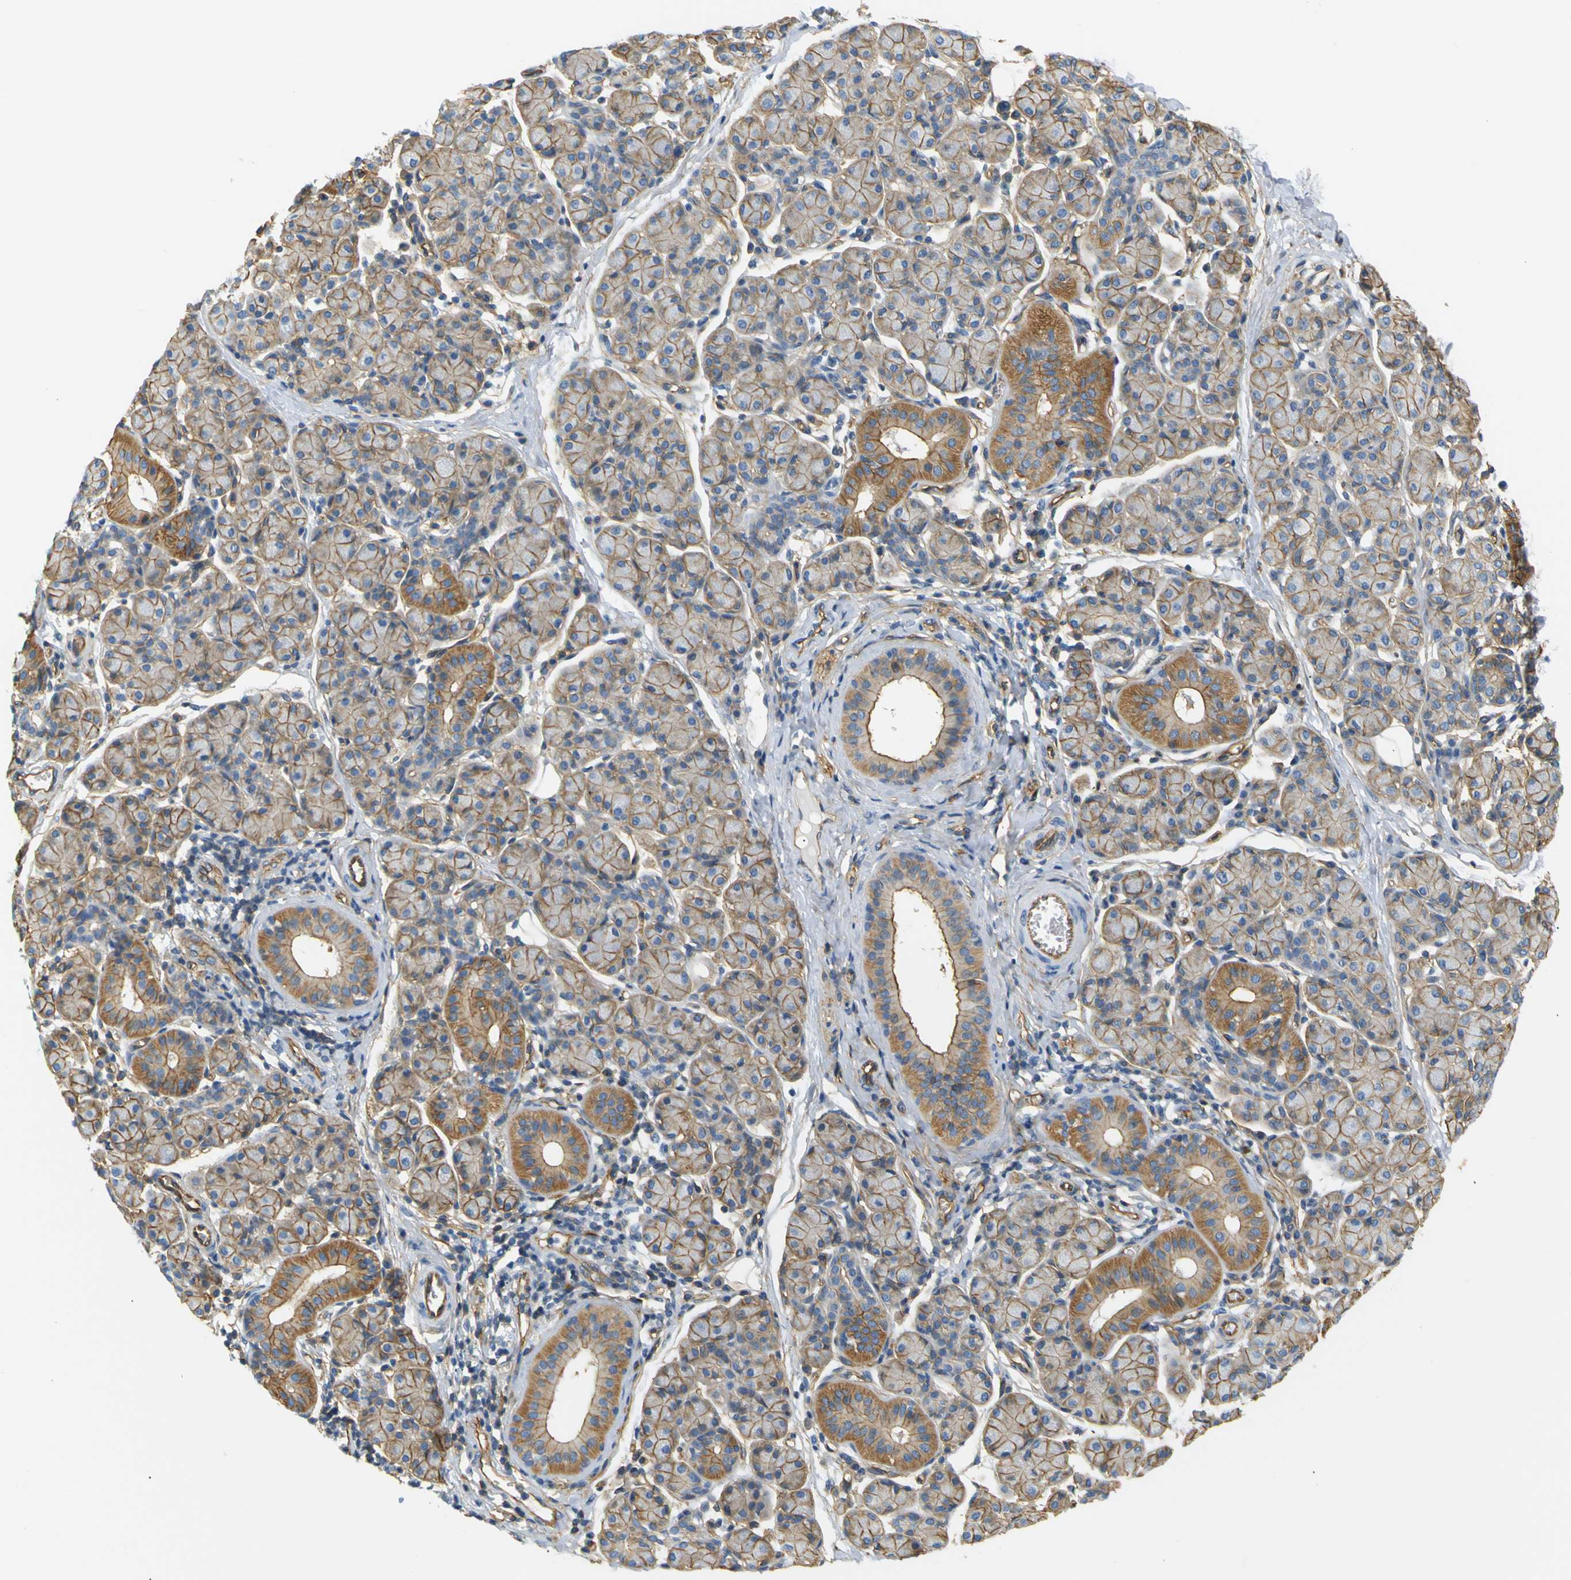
{"staining": {"intensity": "moderate", "quantity": ">75%", "location": "cytoplasmic/membranous"}, "tissue": "salivary gland", "cell_type": "Glandular cells", "image_type": "normal", "snomed": [{"axis": "morphology", "description": "Normal tissue, NOS"}, {"axis": "morphology", "description": "Inflammation, NOS"}, {"axis": "topography", "description": "Lymph node"}, {"axis": "topography", "description": "Salivary gland"}], "caption": "A brown stain labels moderate cytoplasmic/membranous positivity of a protein in glandular cells of normal human salivary gland.", "gene": "SPTBN1", "patient": {"sex": "male", "age": 3}}